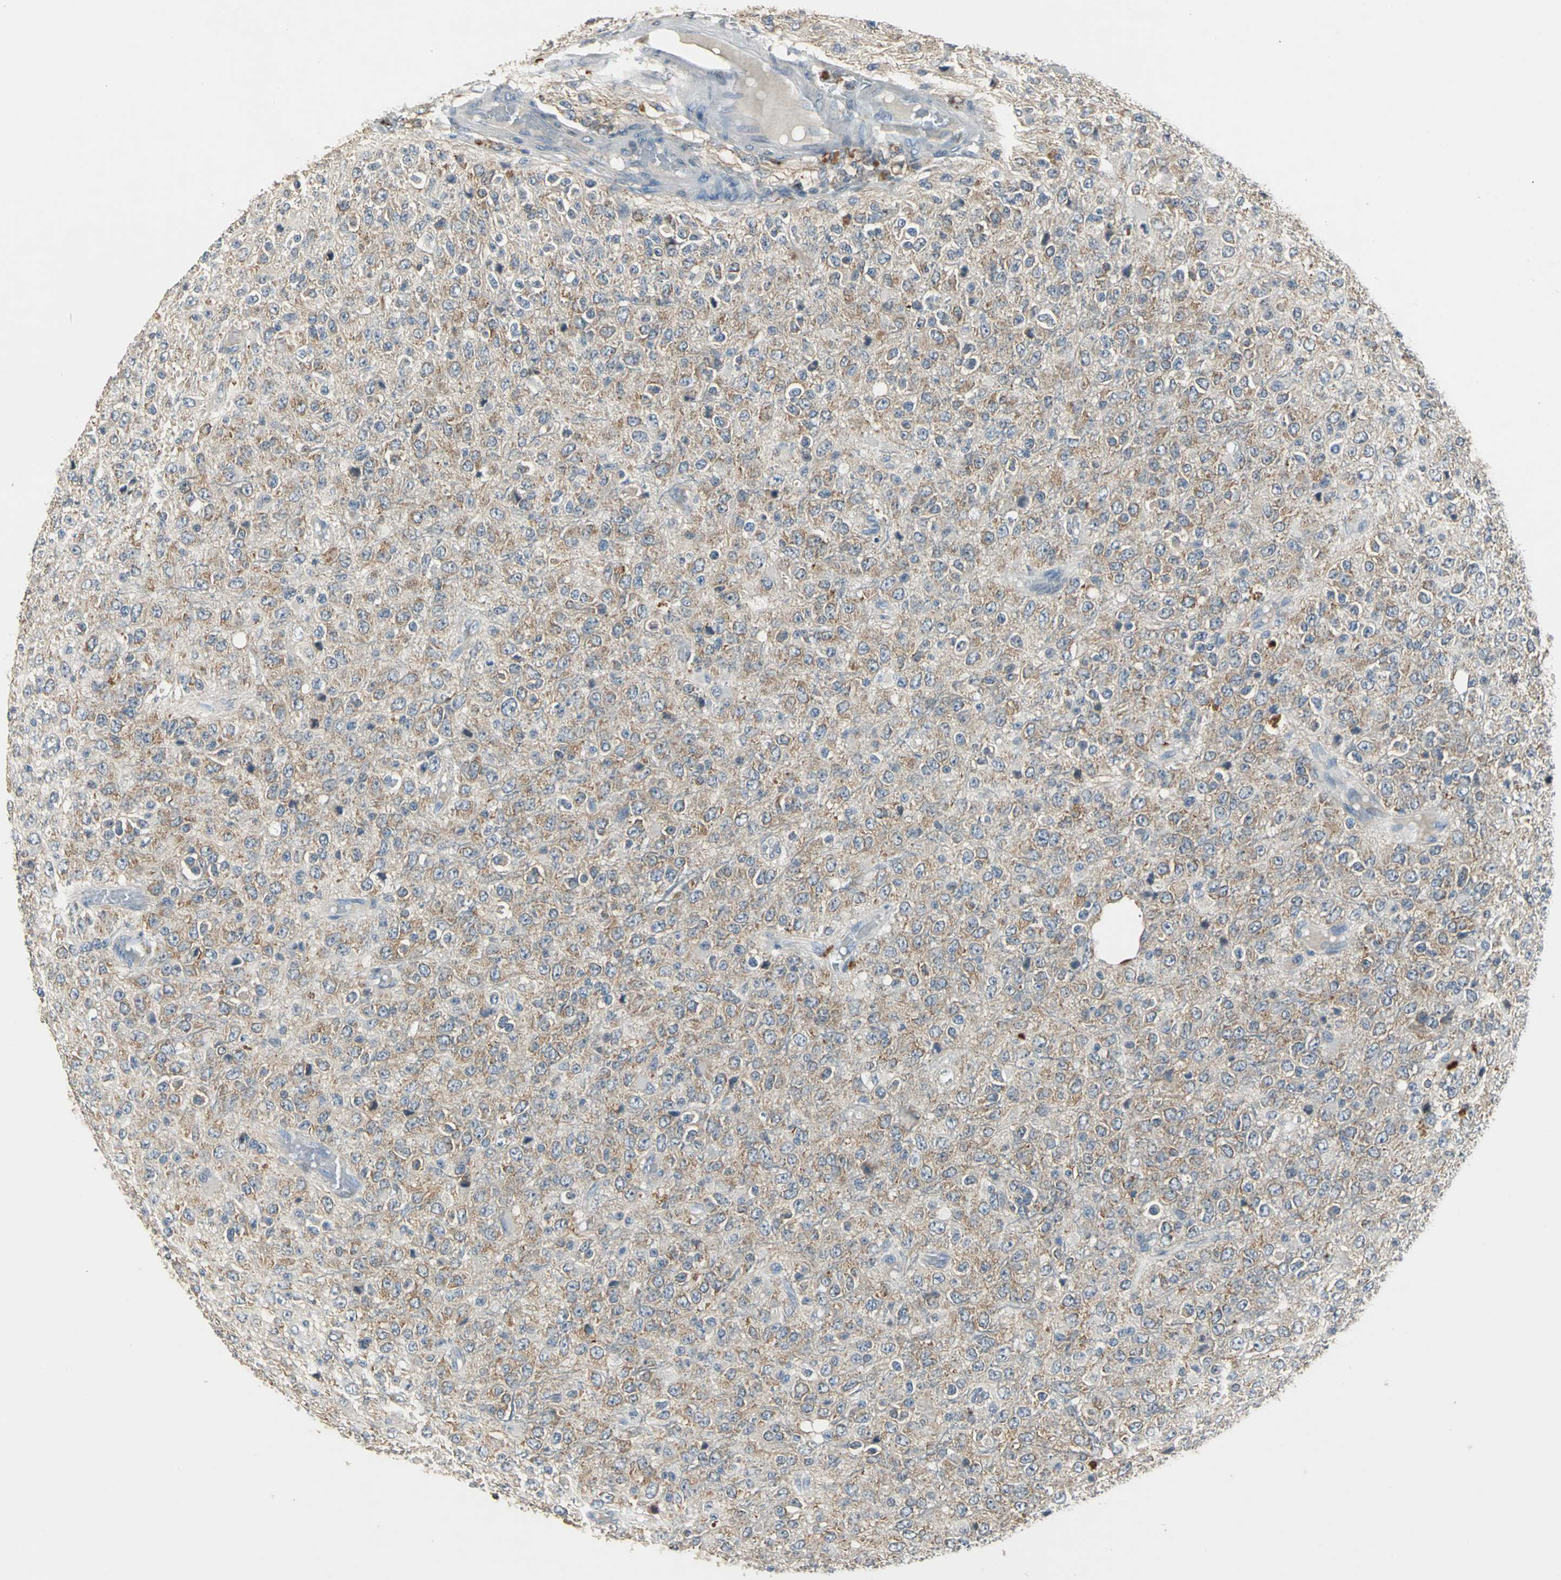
{"staining": {"intensity": "moderate", "quantity": "25%-75%", "location": "cytoplasmic/membranous"}, "tissue": "glioma", "cell_type": "Tumor cells", "image_type": "cancer", "snomed": [{"axis": "morphology", "description": "Glioma, malignant, High grade"}, {"axis": "topography", "description": "pancreas cauda"}], "caption": "The immunohistochemical stain labels moderate cytoplasmic/membranous expression in tumor cells of malignant glioma (high-grade) tissue.", "gene": "JADE3", "patient": {"sex": "male", "age": 60}}